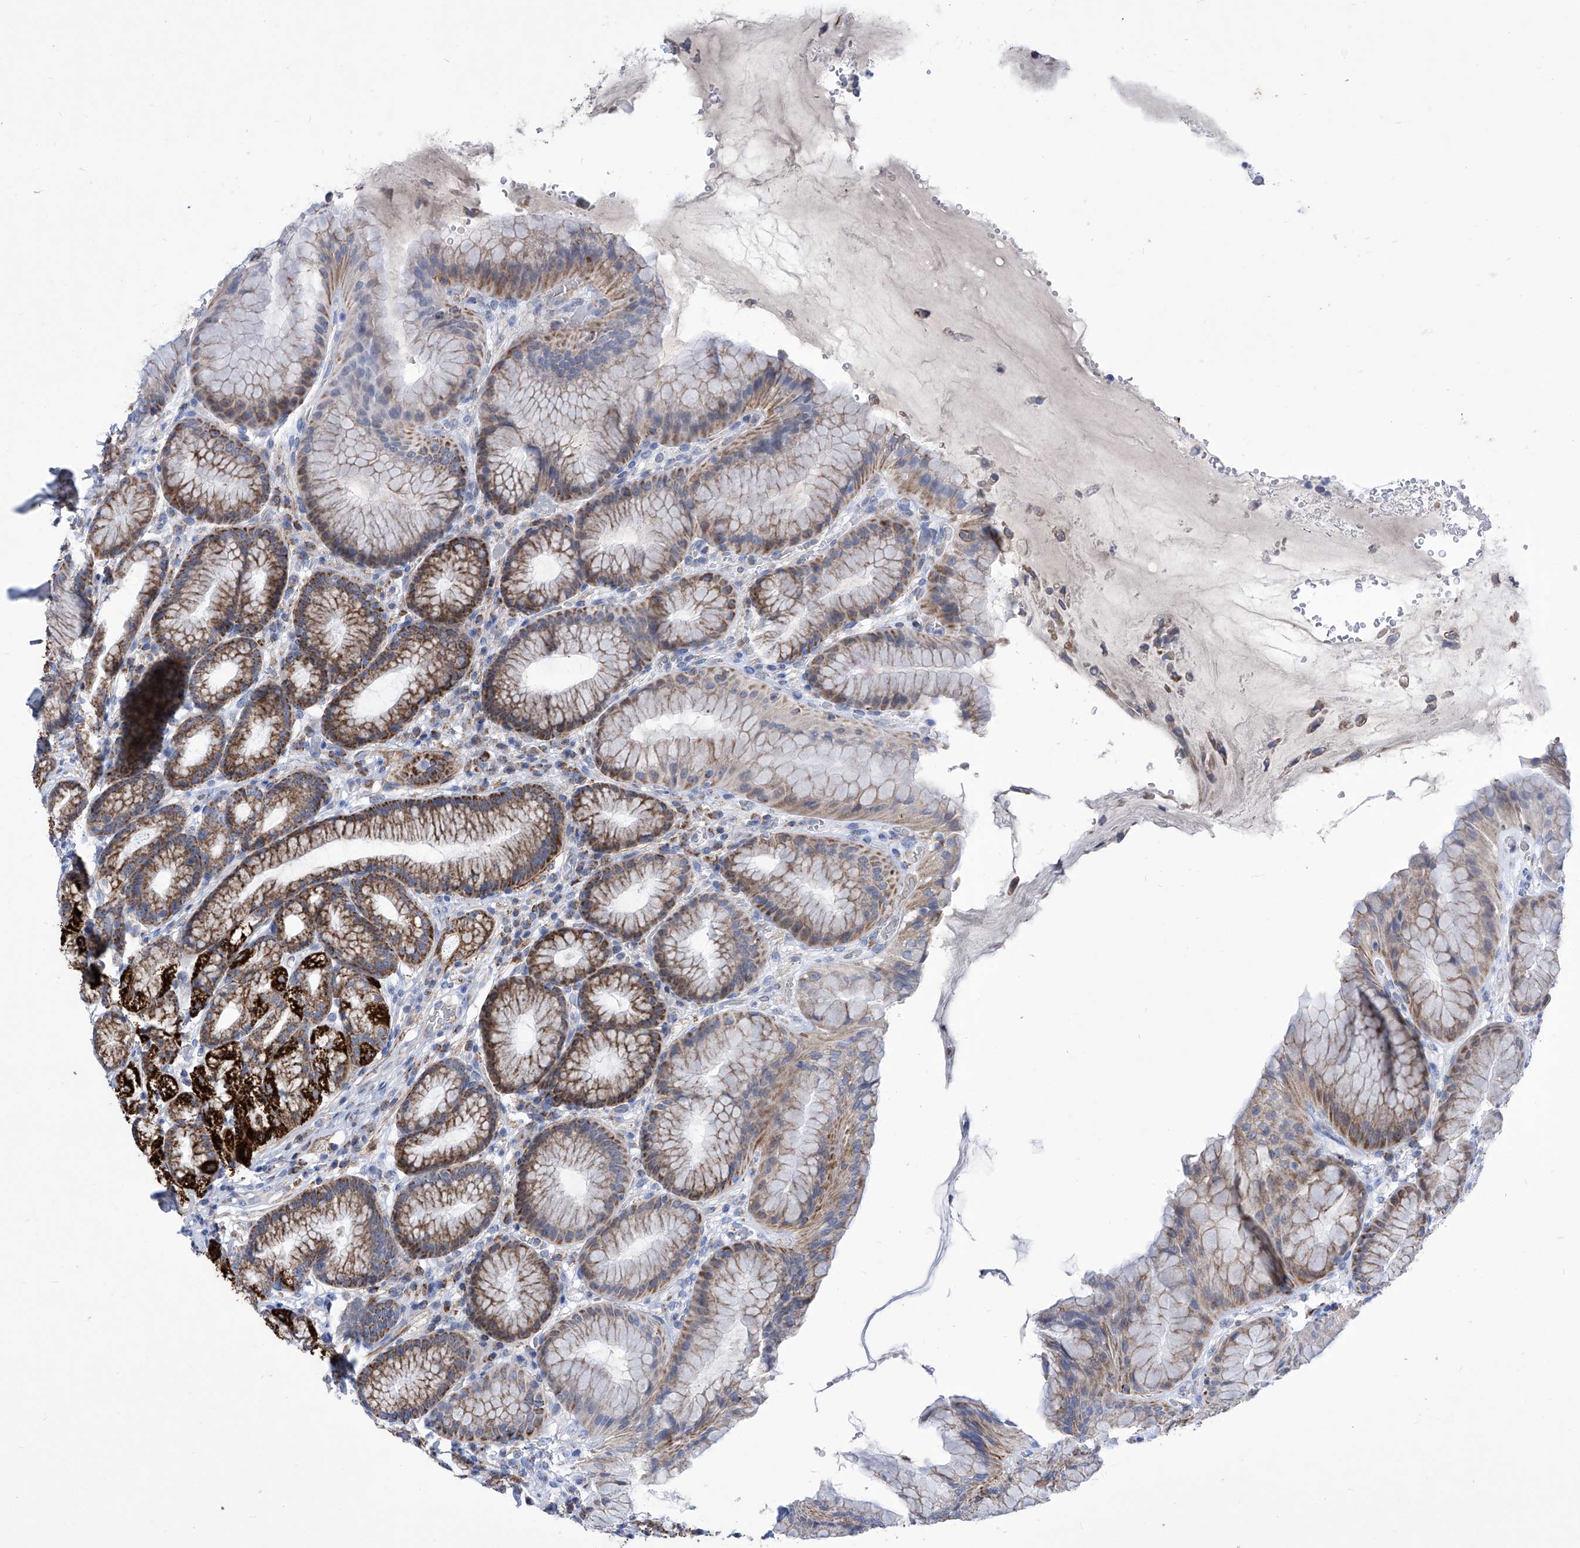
{"staining": {"intensity": "strong", "quantity": ">75%", "location": "cytoplasmic/membranous"}, "tissue": "stomach", "cell_type": "Glandular cells", "image_type": "normal", "snomed": [{"axis": "morphology", "description": "Normal tissue, NOS"}, {"axis": "topography", "description": "Stomach"}], "caption": "Stomach stained with DAB IHC reveals high levels of strong cytoplasmic/membranous positivity in approximately >75% of glandular cells.", "gene": "SRBD1", "patient": {"sex": "male", "age": 57}}